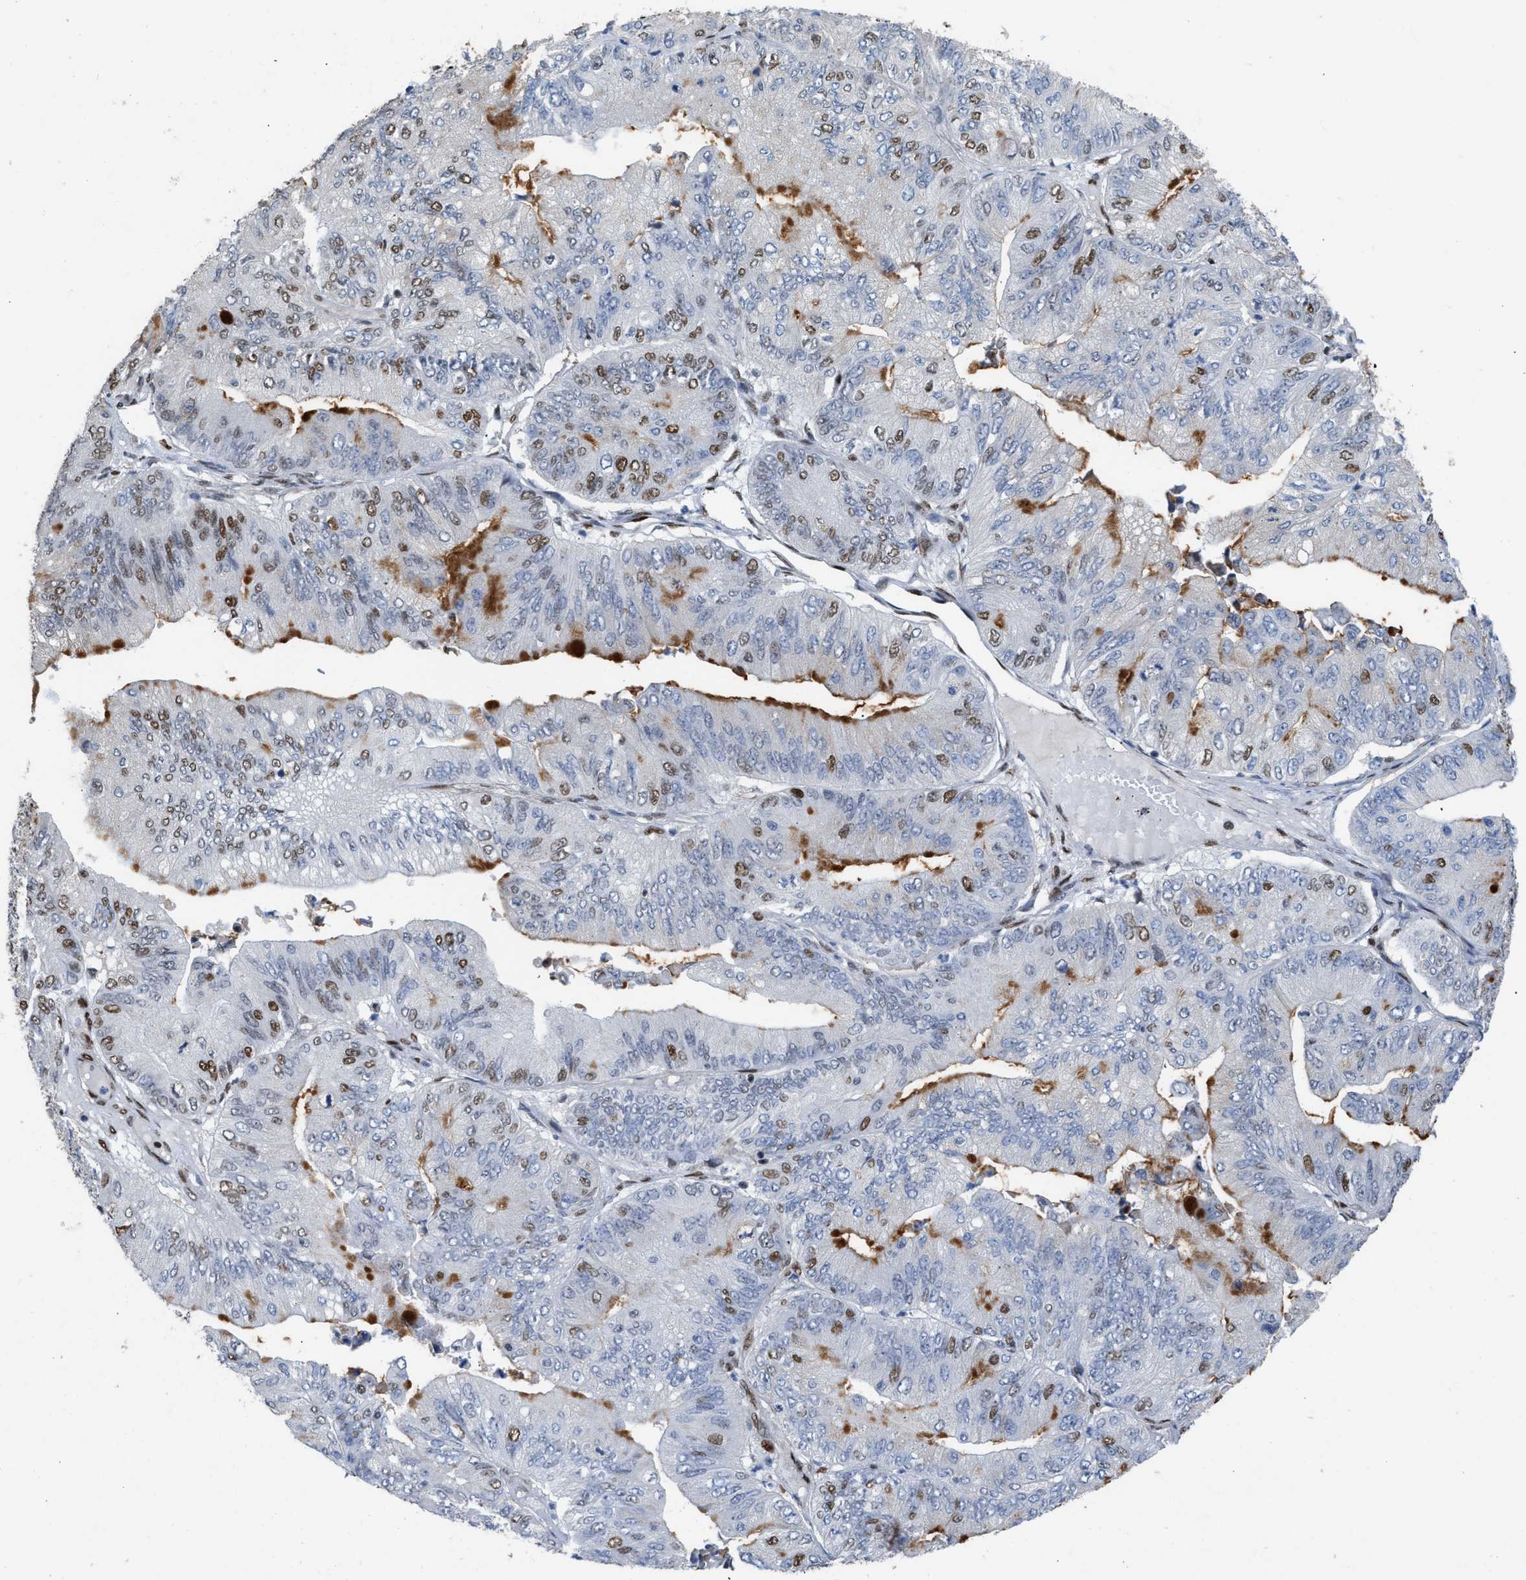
{"staining": {"intensity": "moderate", "quantity": "<25%", "location": "cytoplasmic/membranous,nuclear"}, "tissue": "ovarian cancer", "cell_type": "Tumor cells", "image_type": "cancer", "snomed": [{"axis": "morphology", "description": "Cystadenocarcinoma, mucinous, NOS"}, {"axis": "topography", "description": "Ovary"}], "caption": "Protein staining reveals moderate cytoplasmic/membranous and nuclear expression in about <25% of tumor cells in ovarian cancer (mucinous cystadenocarcinoma).", "gene": "SCAF4", "patient": {"sex": "female", "age": 61}}